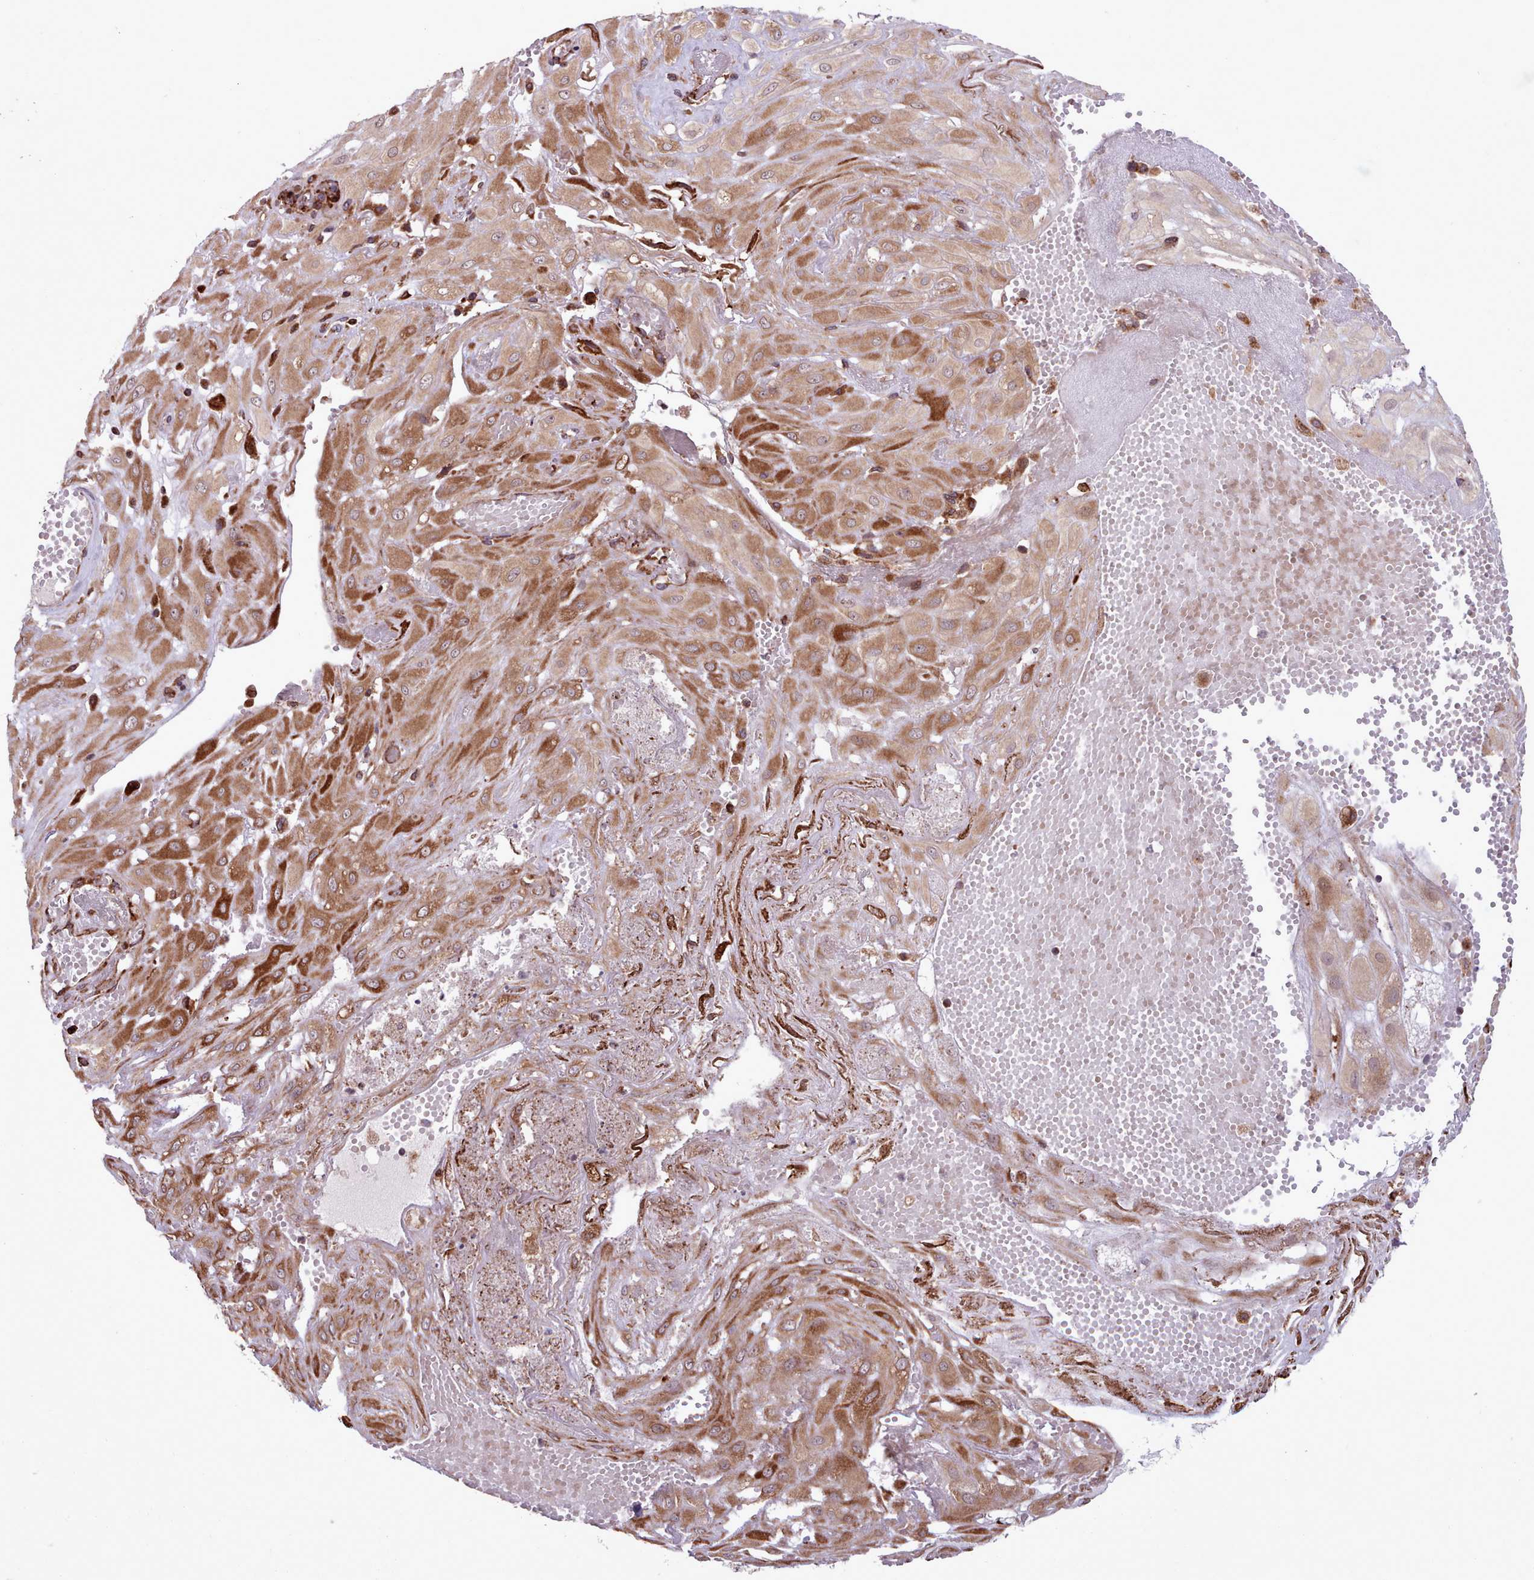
{"staining": {"intensity": "moderate", "quantity": ">75%", "location": "cytoplasmic/membranous"}, "tissue": "cervical cancer", "cell_type": "Tumor cells", "image_type": "cancer", "snomed": [{"axis": "morphology", "description": "Squamous cell carcinoma, NOS"}, {"axis": "topography", "description": "Cervix"}], "caption": "Approximately >75% of tumor cells in cervical cancer (squamous cell carcinoma) show moderate cytoplasmic/membranous protein staining as visualized by brown immunohistochemical staining.", "gene": "TTLL3", "patient": {"sex": "female", "age": 36}}